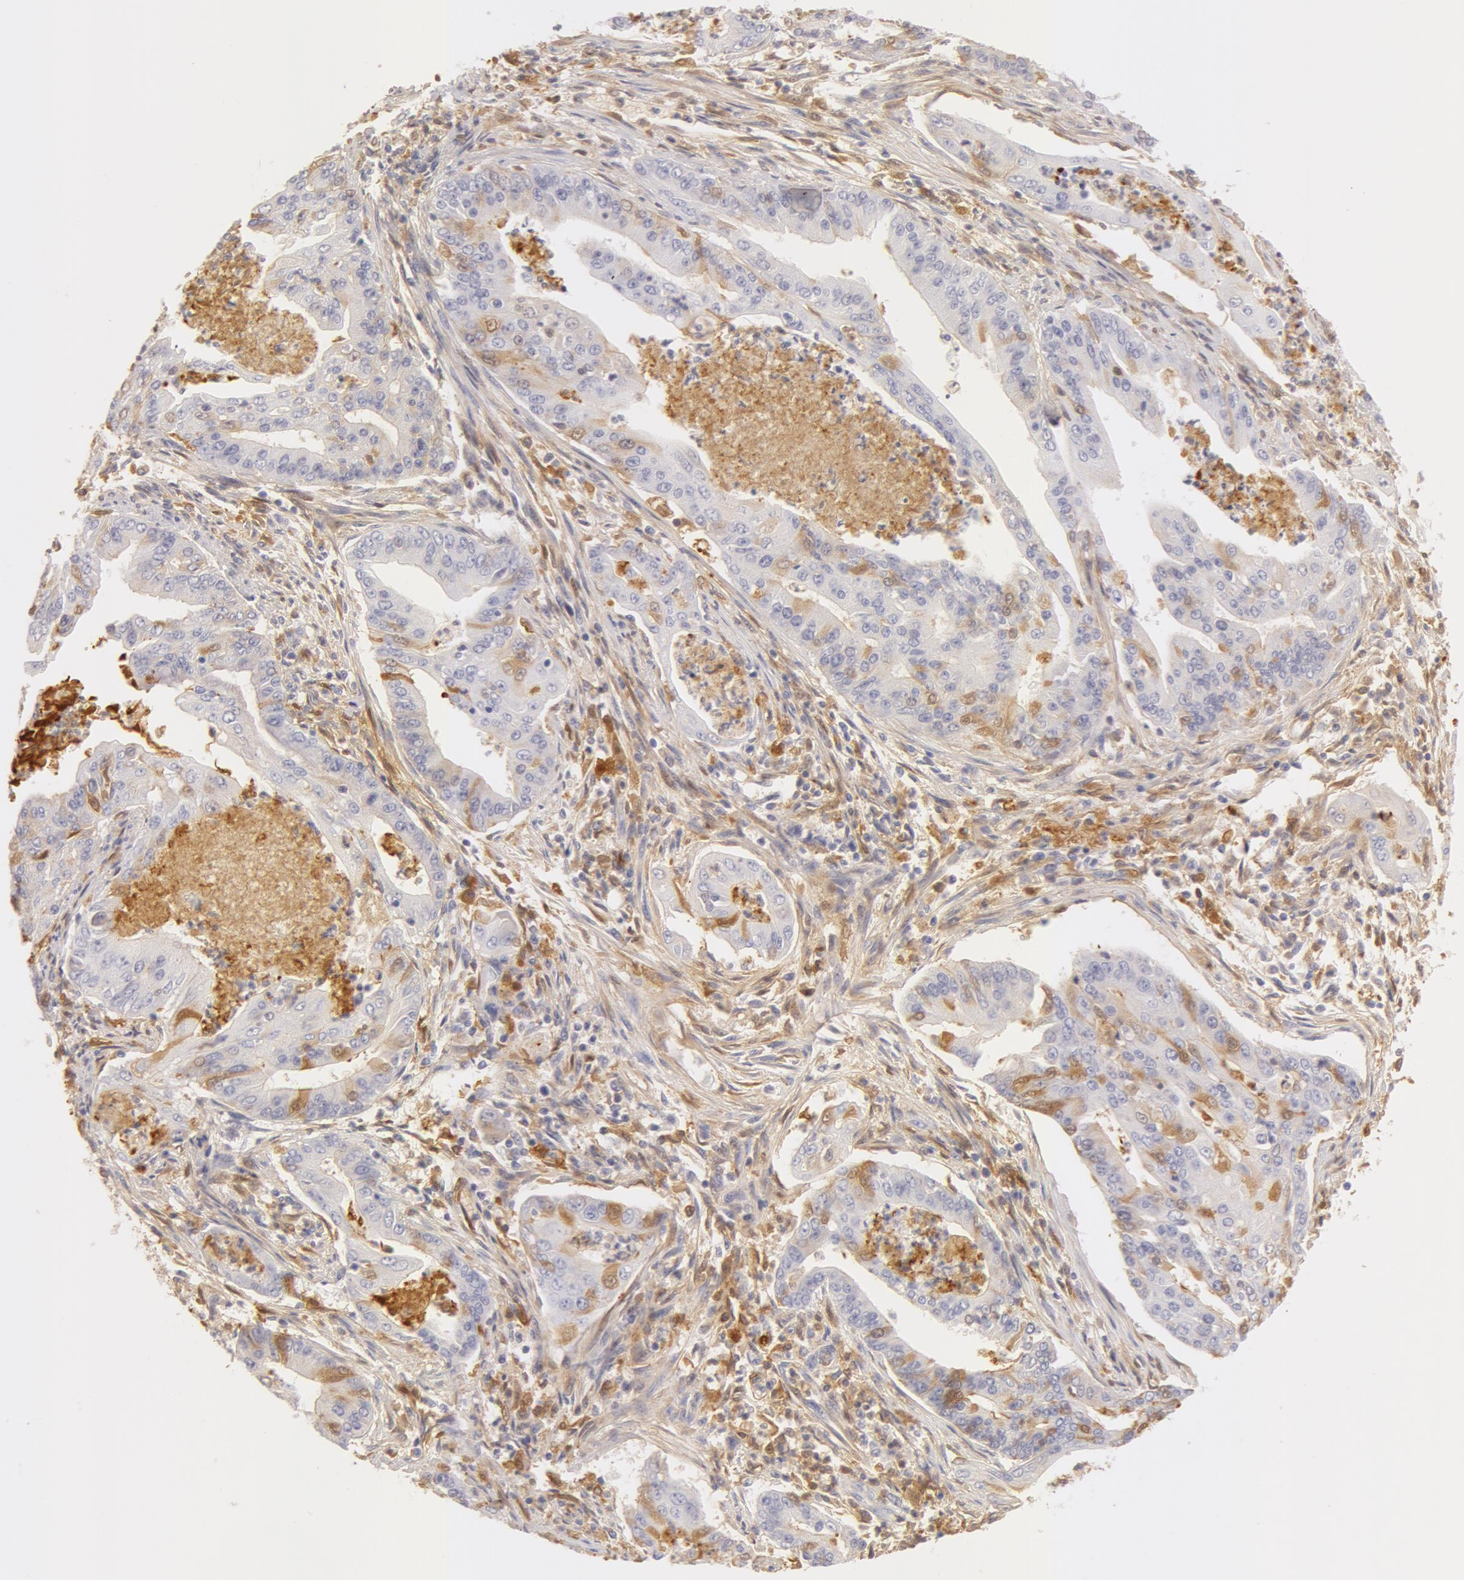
{"staining": {"intensity": "weak", "quantity": "<25%", "location": "cytoplasmic/membranous"}, "tissue": "endometrial cancer", "cell_type": "Tumor cells", "image_type": "cancer", "snomed": [{"axis": "morphology", "description": "Adenocarcinoma, NOS"}, {"axis": "topography", "description": "Endometrium"}], "caption": "The immunohistochemistry histopathology image has no significant positivity in tumor cells of endometrial adenocarcinoma tissue.", "gene": "GC", "patient": {"sex": "female", "age": 63}}